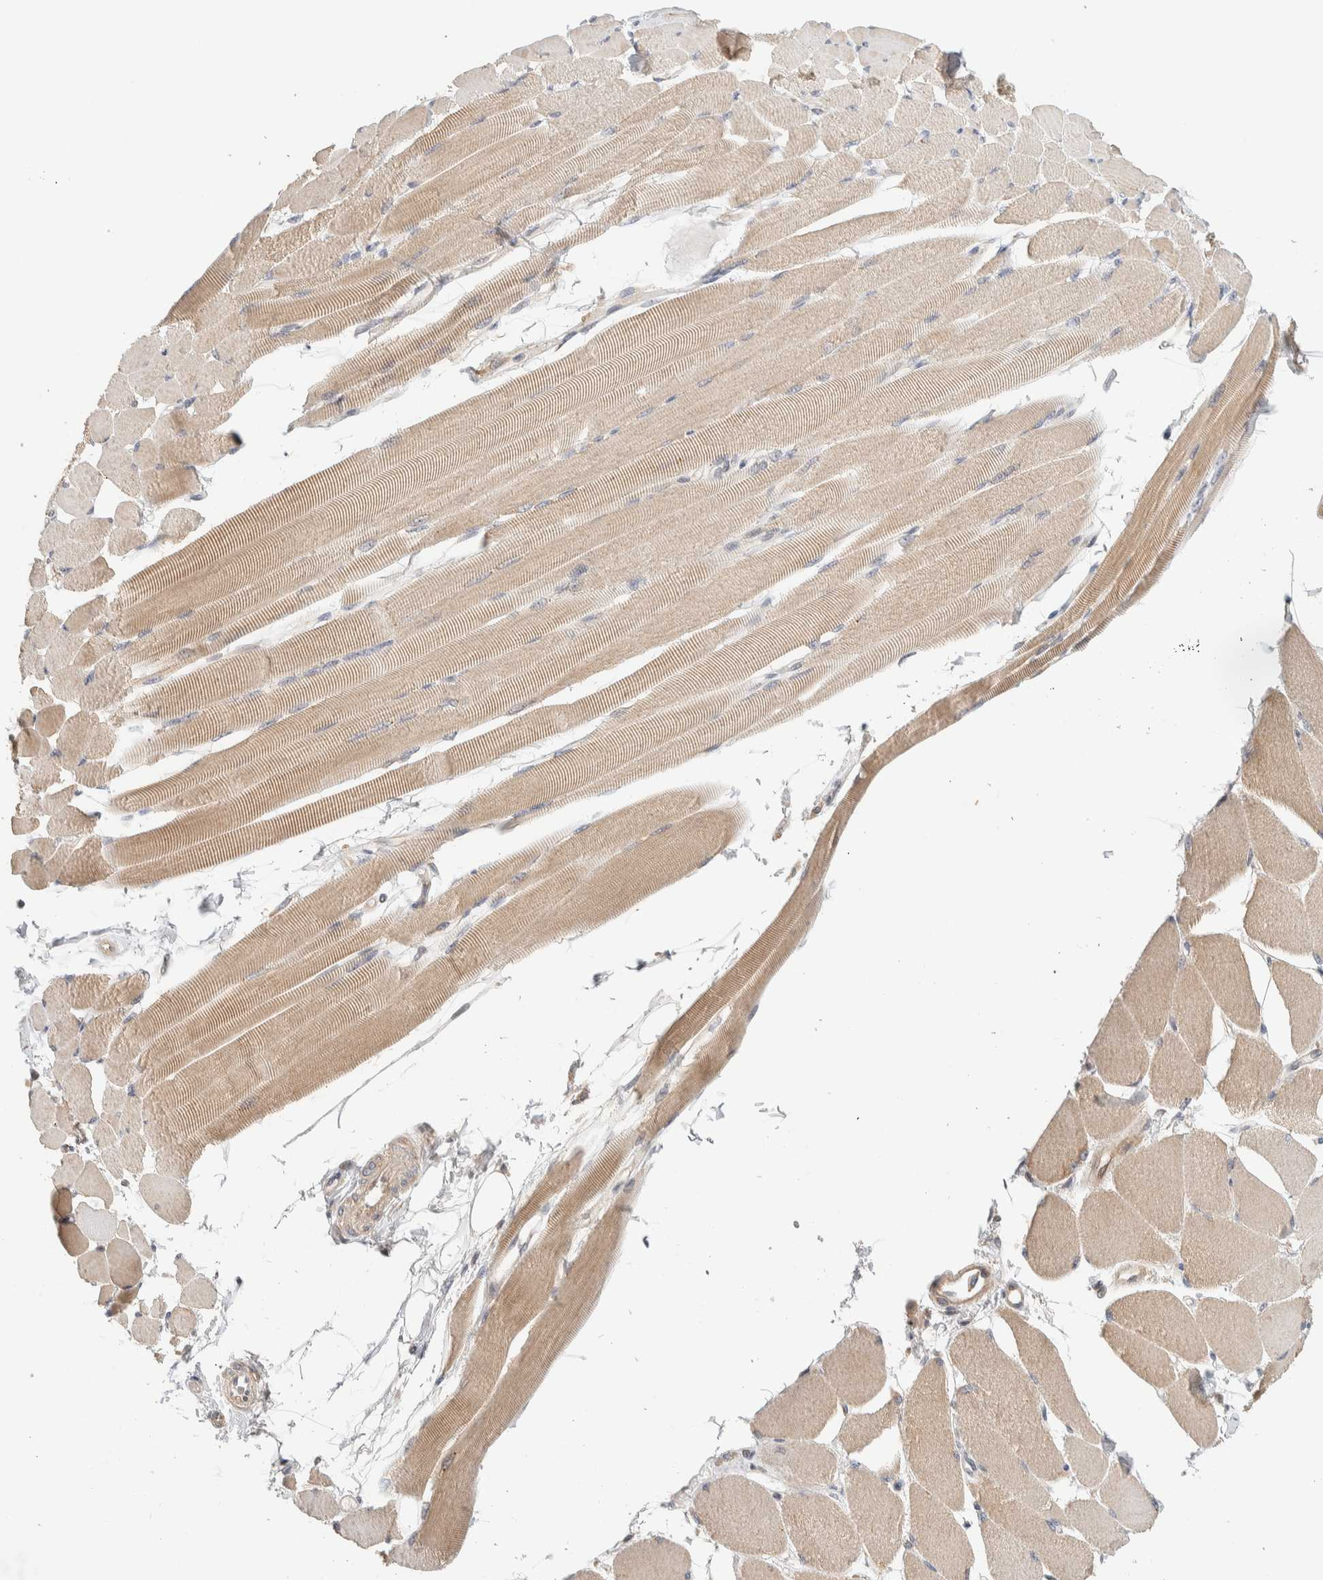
{"staining": {"intensity": "weak", "quantity": ">75%", "location": "cytoplasmic/membranous"}, "tissue": "skeletal muscle", "cell_type": "Myocytes", "image_type": "normal", "snomed": [{"axis": "morphology", "description": "Normal tissue, NOS"}, {"axis": "topography", "description": "Skeletal muscle"}, {"axis": "topography", "description": "Peripheral nerve tissue"}], "caption": "A brown stain shows weak cytoplasmic/membranous positivity of a protein in myocytes of benign skeletal muscle.", "gene": "KIF9", "patient": {"sex": "female", "age": 84}}